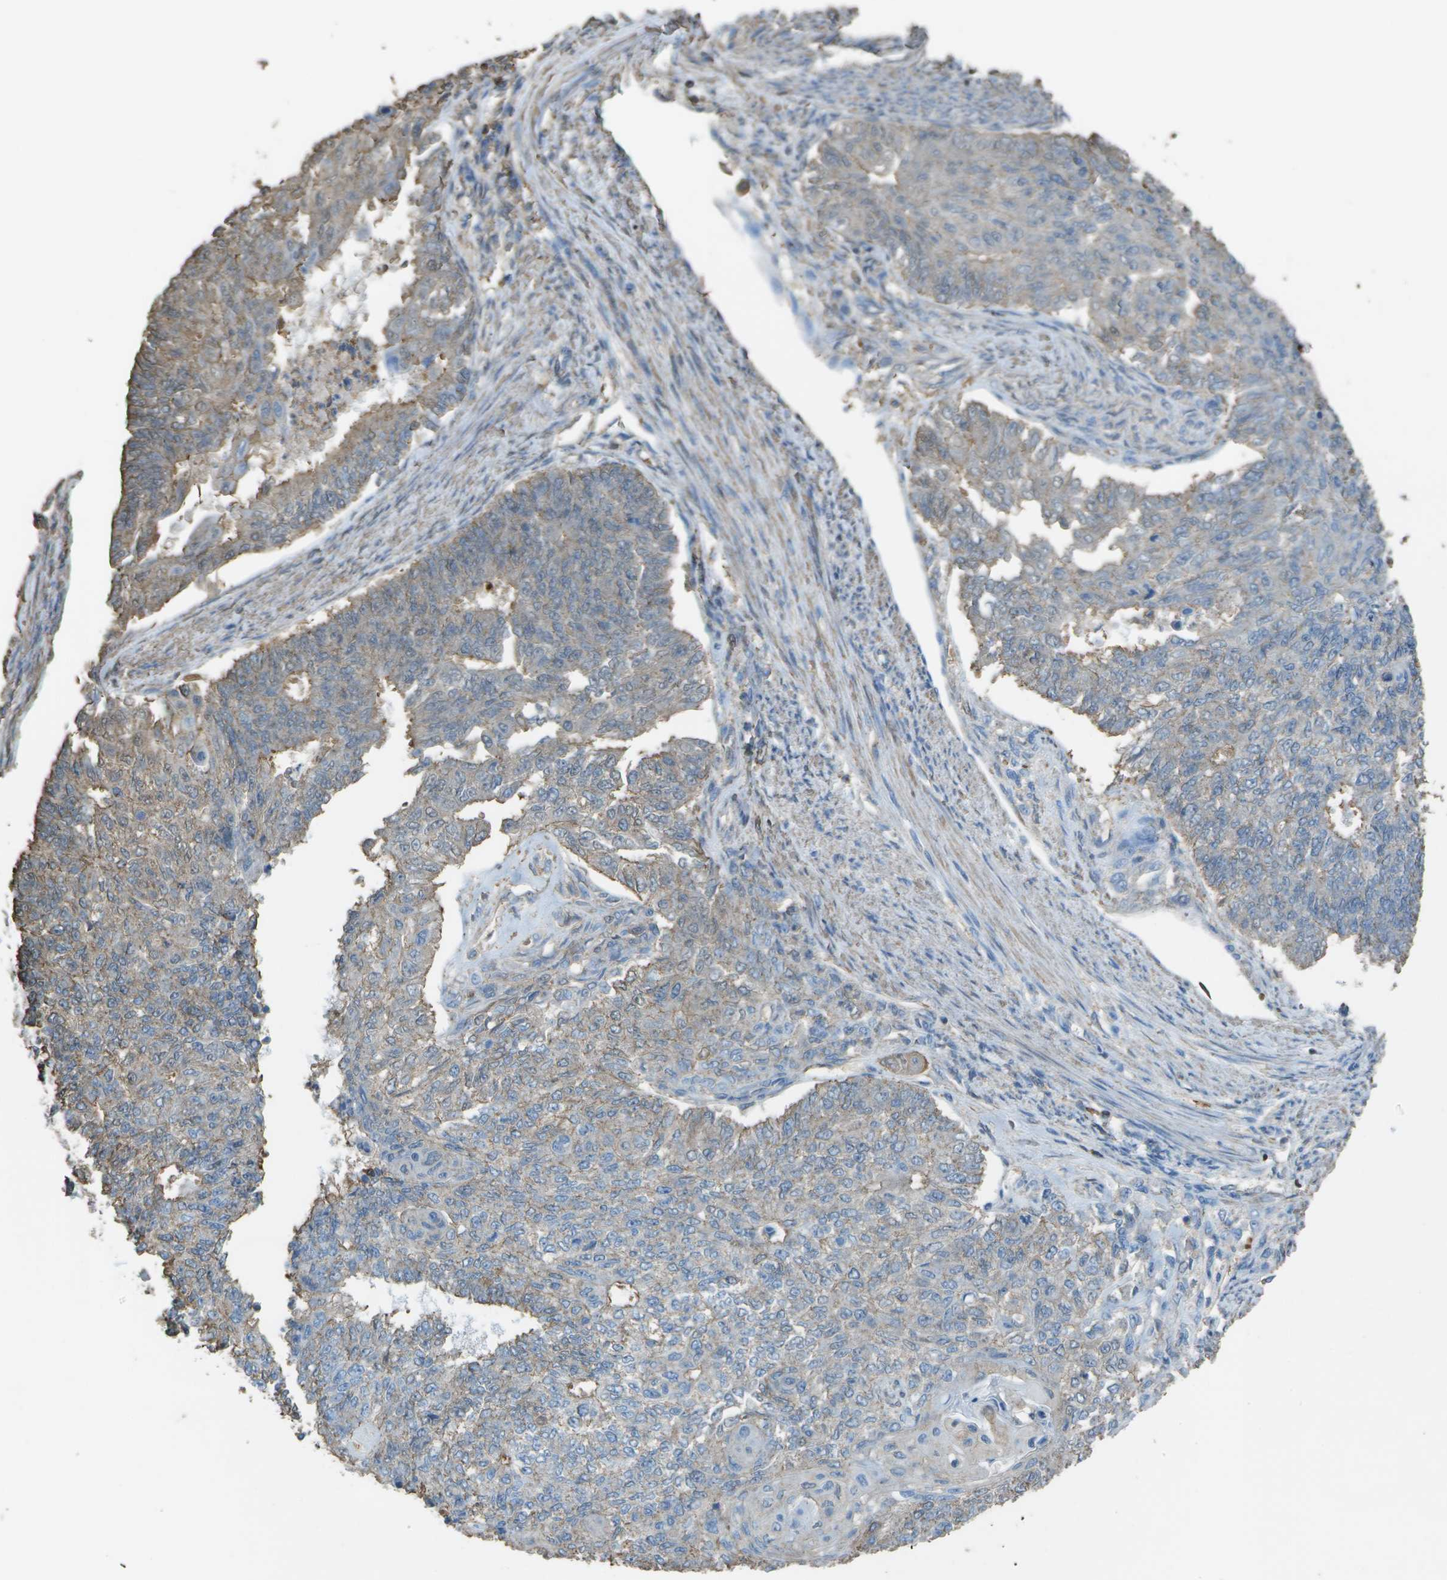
{"staining": {"intensity": "weak", "quantity": "25%-75%", "location": "cytoplasmic/membranous"}, "tissue": "endometrial cancer", "cell_type": "Tumor cells", "image_type": "cancer", "snomed": [{"axis": "morphology", "description": "Adenocarcinoma, NOS"}, {"axis": "topography", "description": "Endometrium"}], "caption": "About 25%-75% of tumor cells in endometrial adenocarcinoma show weak cytoplasmic/membranous protein staining as visualized by brown immunohistochemical staining.", "gene": "CYP4F11", "patient": {"sex": "female", "age": 32}}